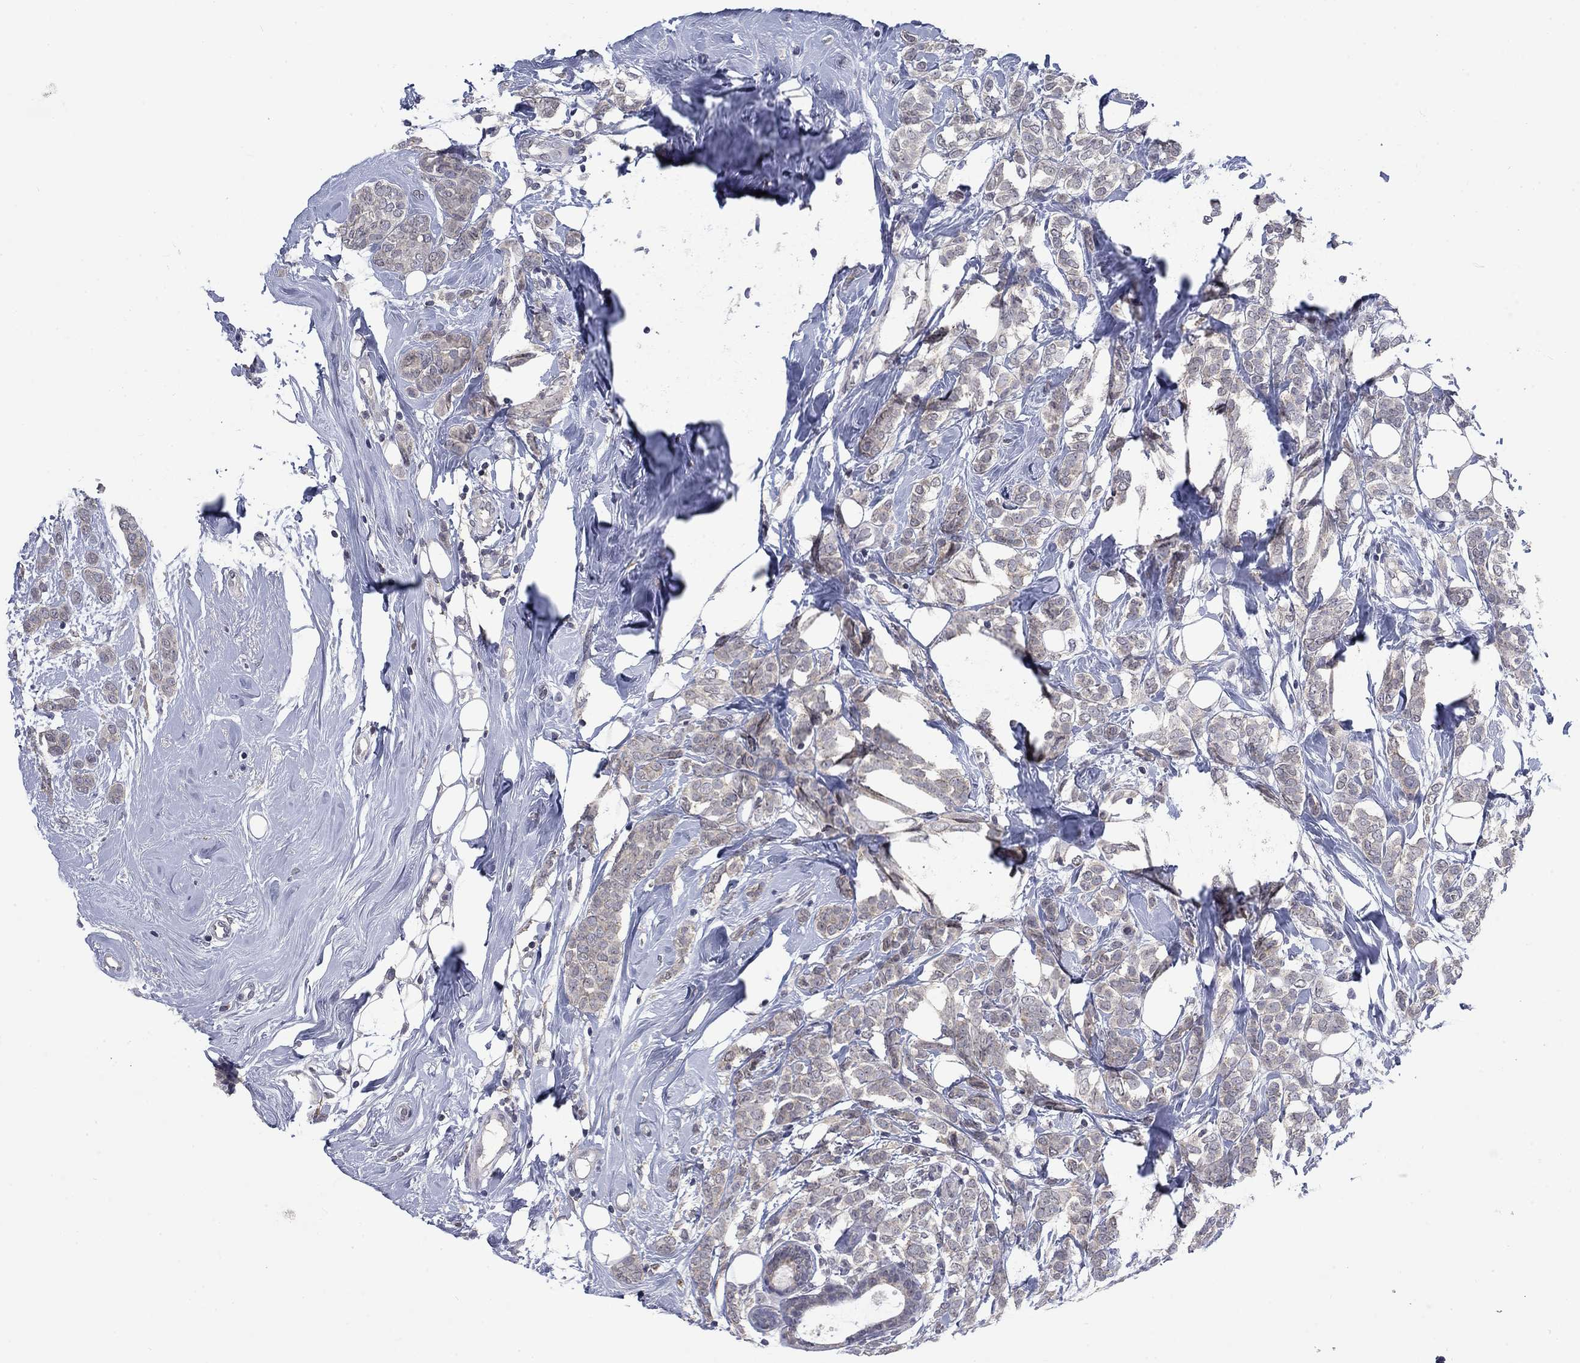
{"staining": {"intensity": "weak", "quantity": "<25%", "location": "cytoplasmic/membranous"}, "tissue": "breast cancer", "cell_type": "Tumor cells", "image_type": "cancer", "snomed": [{"axis": "morphology", "description": "Lobular carcinoma"}, {"axis": "topography", "description": "Breast"}], "caption": "Lobular carcinoma (breast) was stained to show a protein in brown. There is no significant expression in tumor cells.", "gene": "SPATA33", "patient": {"sex": "female", "age": 49}}